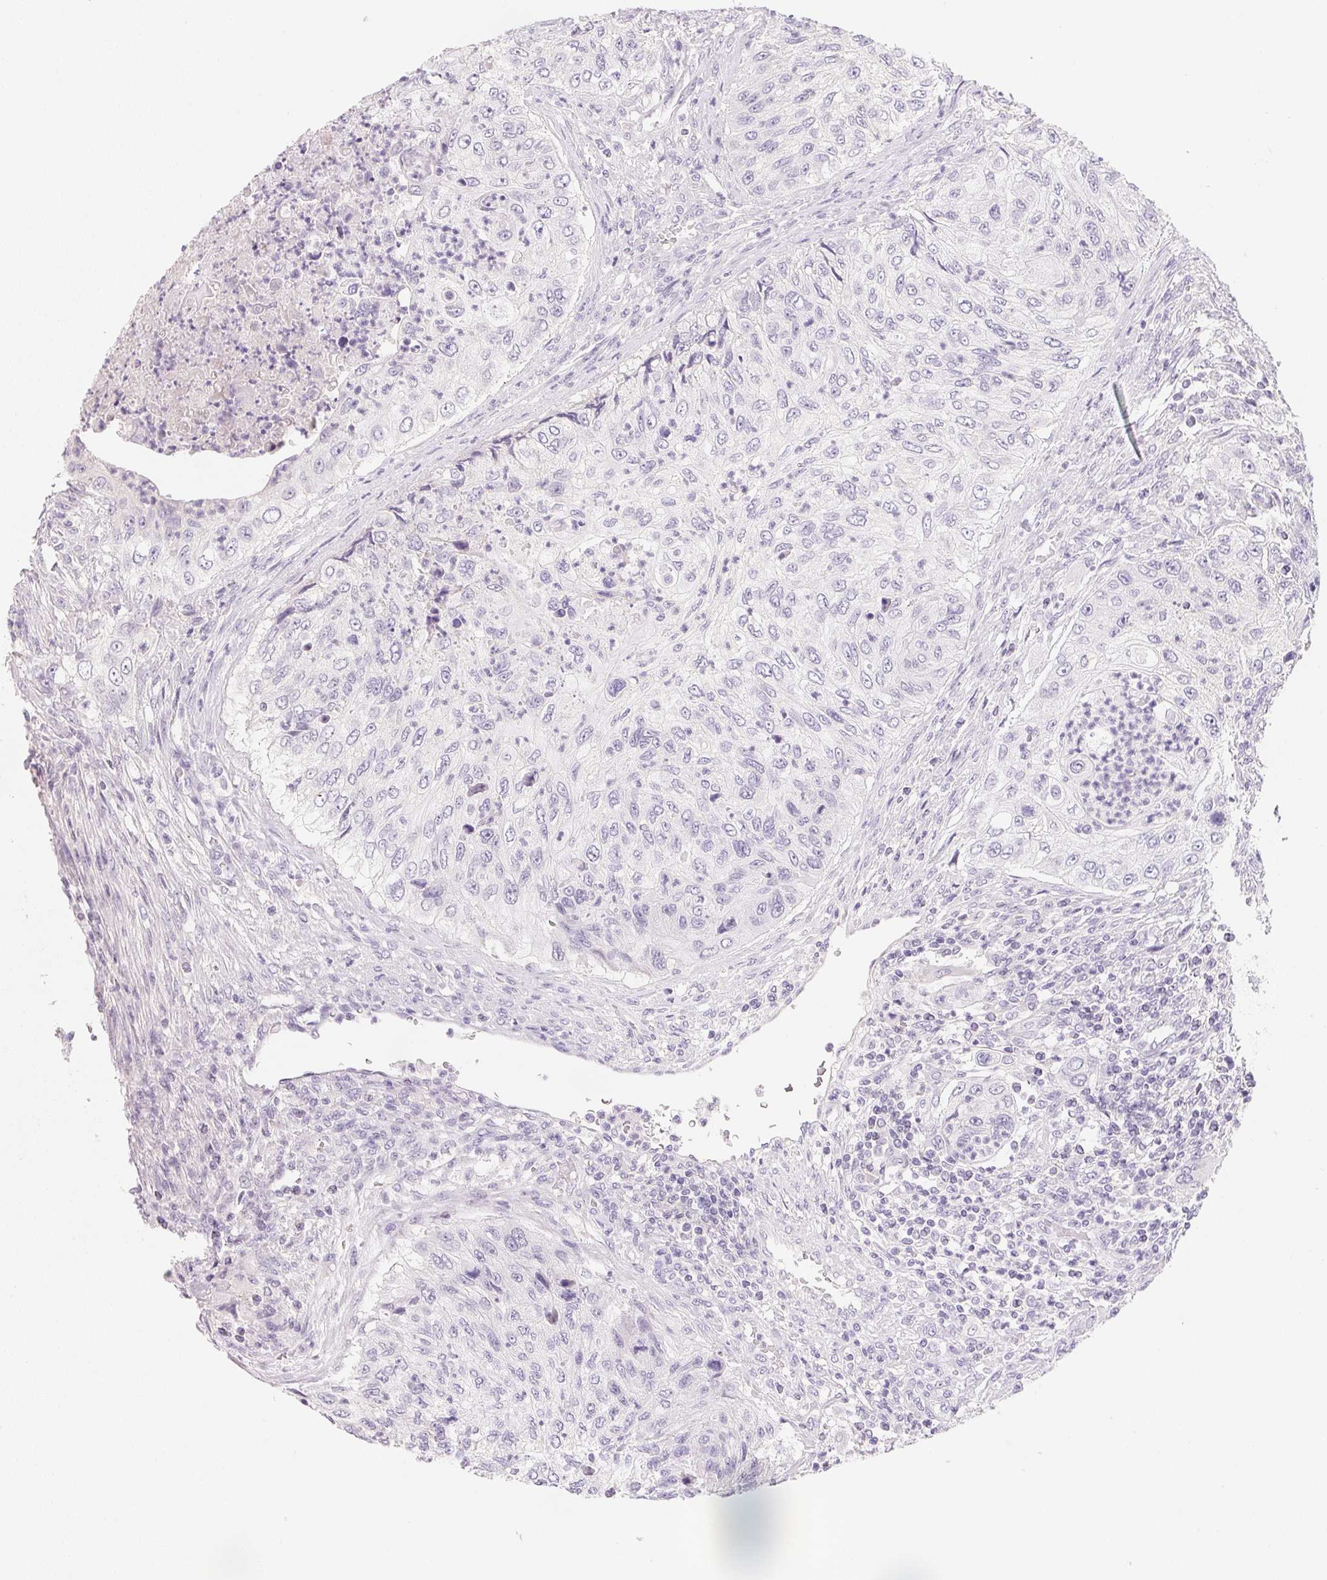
{"staining": {"intensity": "negative", "quantity": "none", "location": "none"}, "tissue": "urothelial cancer", "cell_type": "Tumor cells", "image_type": "cancer", "snomed": [{"axis": "morphology", "description": "Urothelial carcinoma, High grade"}, {"axis": "topography", "description": "Urinary bladder"}], "caption": "Urothelial cancer stained for a protein using immunohistochemistry (IHC) displays no expression tumor cells.", "gene": "MCOLN3", "patient": {"sex": "female", "age": 60}}